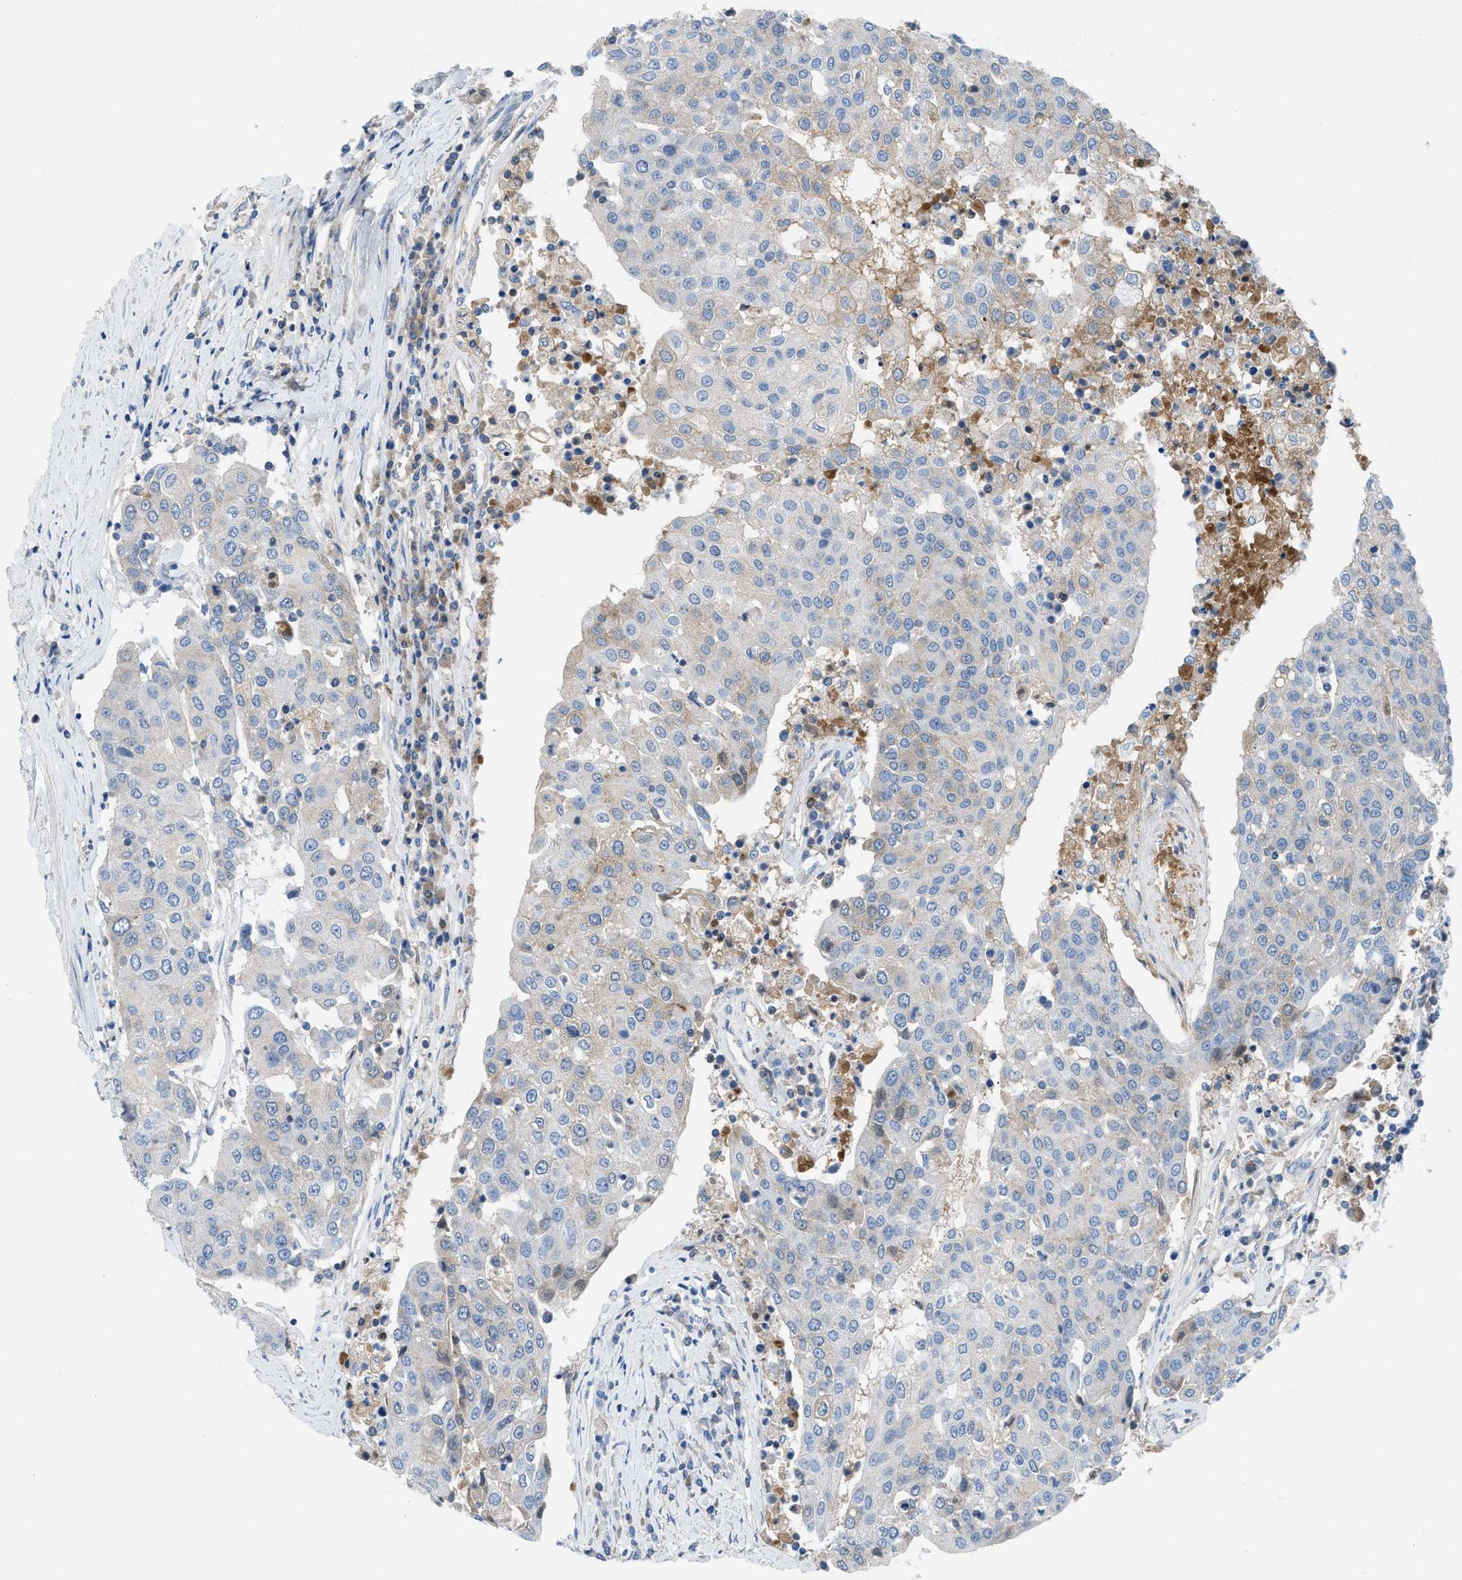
{"staining": {"intensity": "weak", "quantity": "<25%", "location": "cytoplasmic/membranous"}, "tissue": "urothelial cancer", "cell_type": "Tumor cells", "image_type": "cancer", "snomed": [{"axis": "morphology", "description": "Urothelial carcinoma, High grade"}, {"axis": "topography", "description": "Urinary bladder"}], "caption": "This is a image of immunohistochemistry staining of urothelial cancer, which shows no positivity in tumor cells.", "gene": "HPX", "patient": {"sex": "female", "age": 85}}